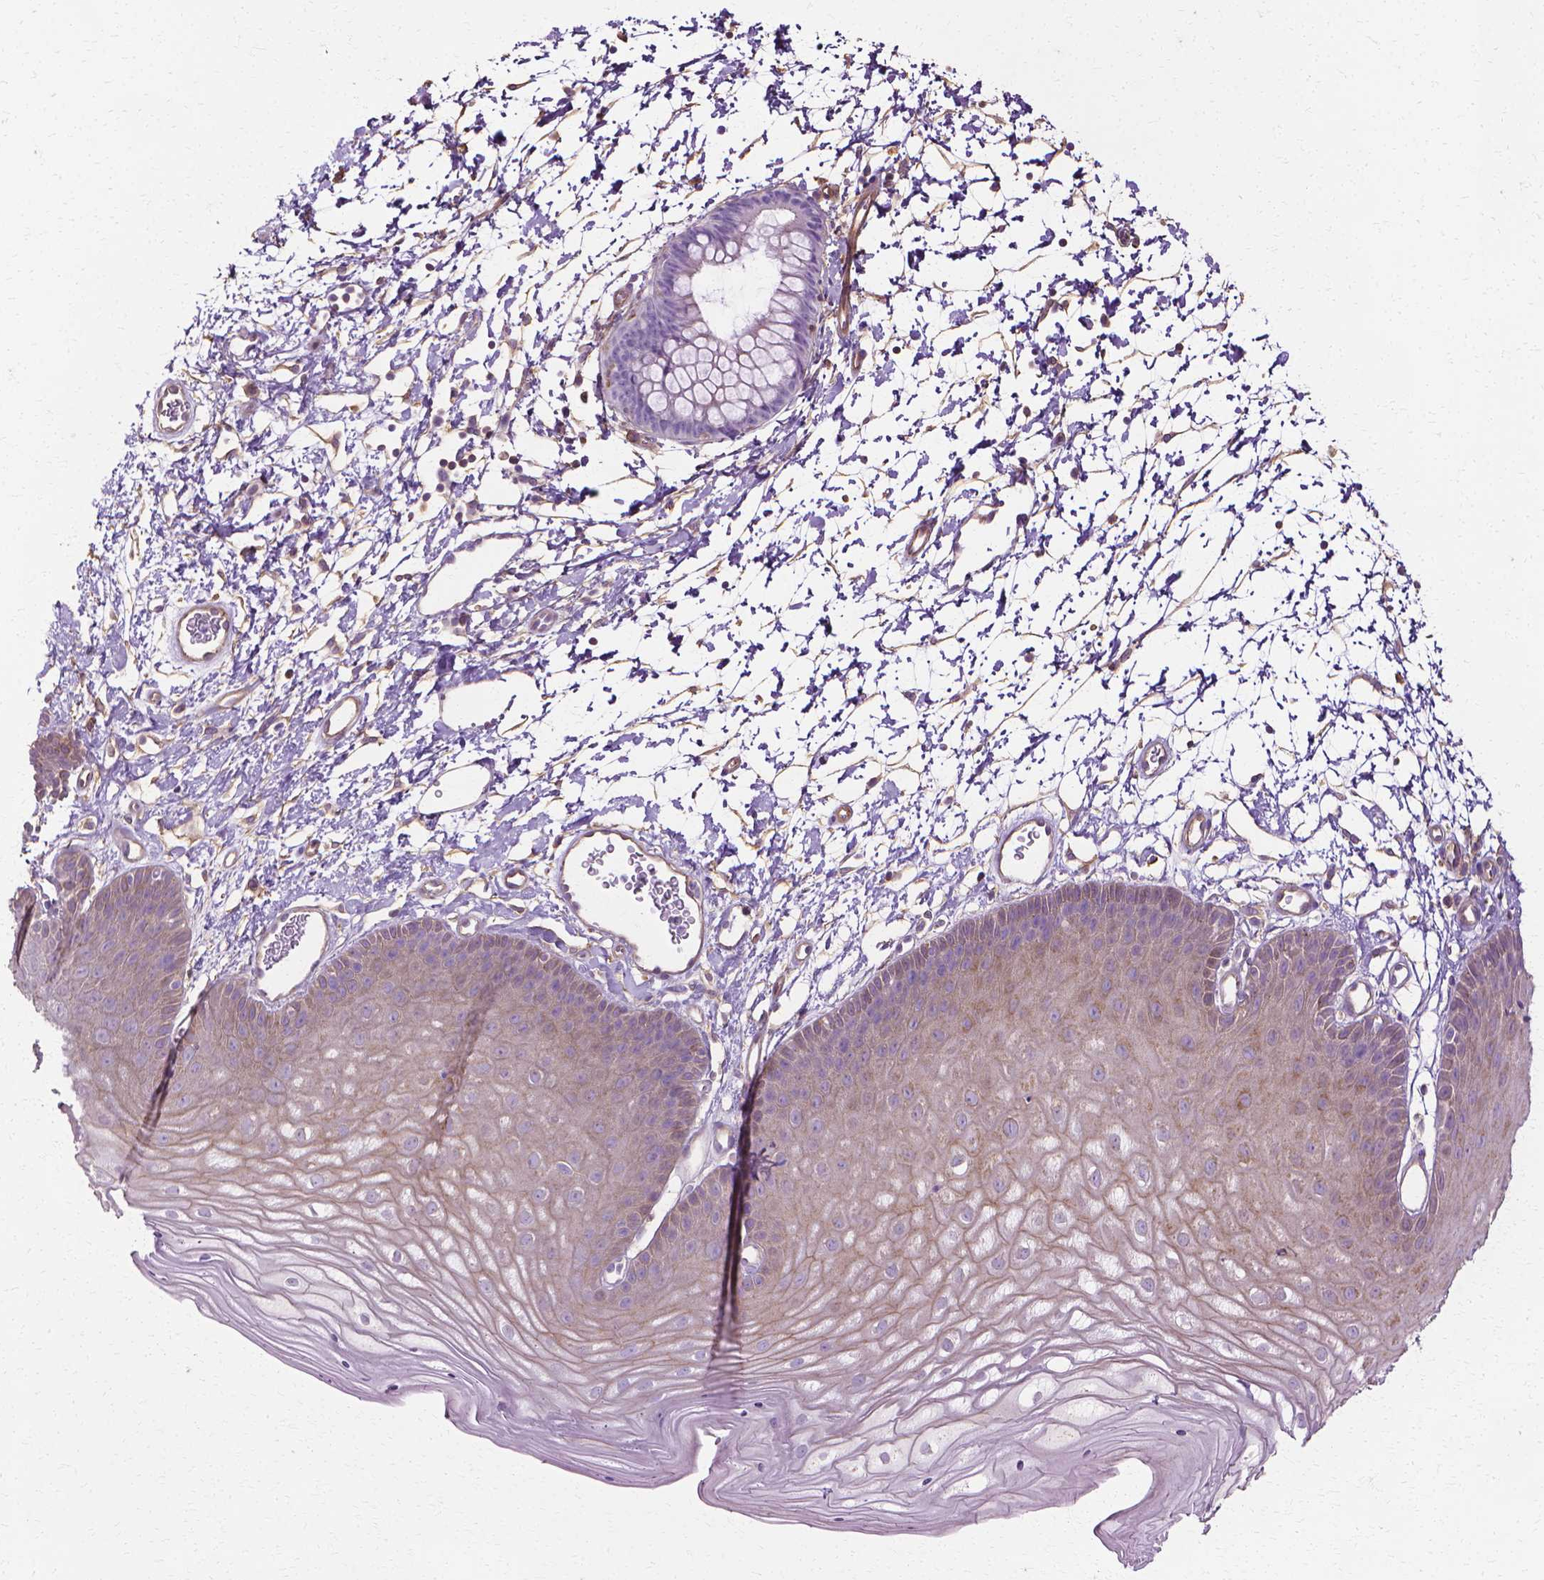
{"staining": {"intensity": "weak", "quantity": "25%-75%", "location": "cytoplasmic/membranous"}, "tissue": "skin", "cell_type": "Epidermal cells", "image_type": "normal", "snomed": [{"axis": "morphology", "description": "Normal tissue, NOS"}, {"axis": "topography", "description": "Anal"}], "caption": "The micrograph reveals a brown stain indicating the presence of a protein in the cytoplasmic/membranous of epidermal cells in skin. (DAB IHC with brightfield microscopy, high magnification).", "gene": "CFAP157", "patient": {"sex": "male", "age": 53}}